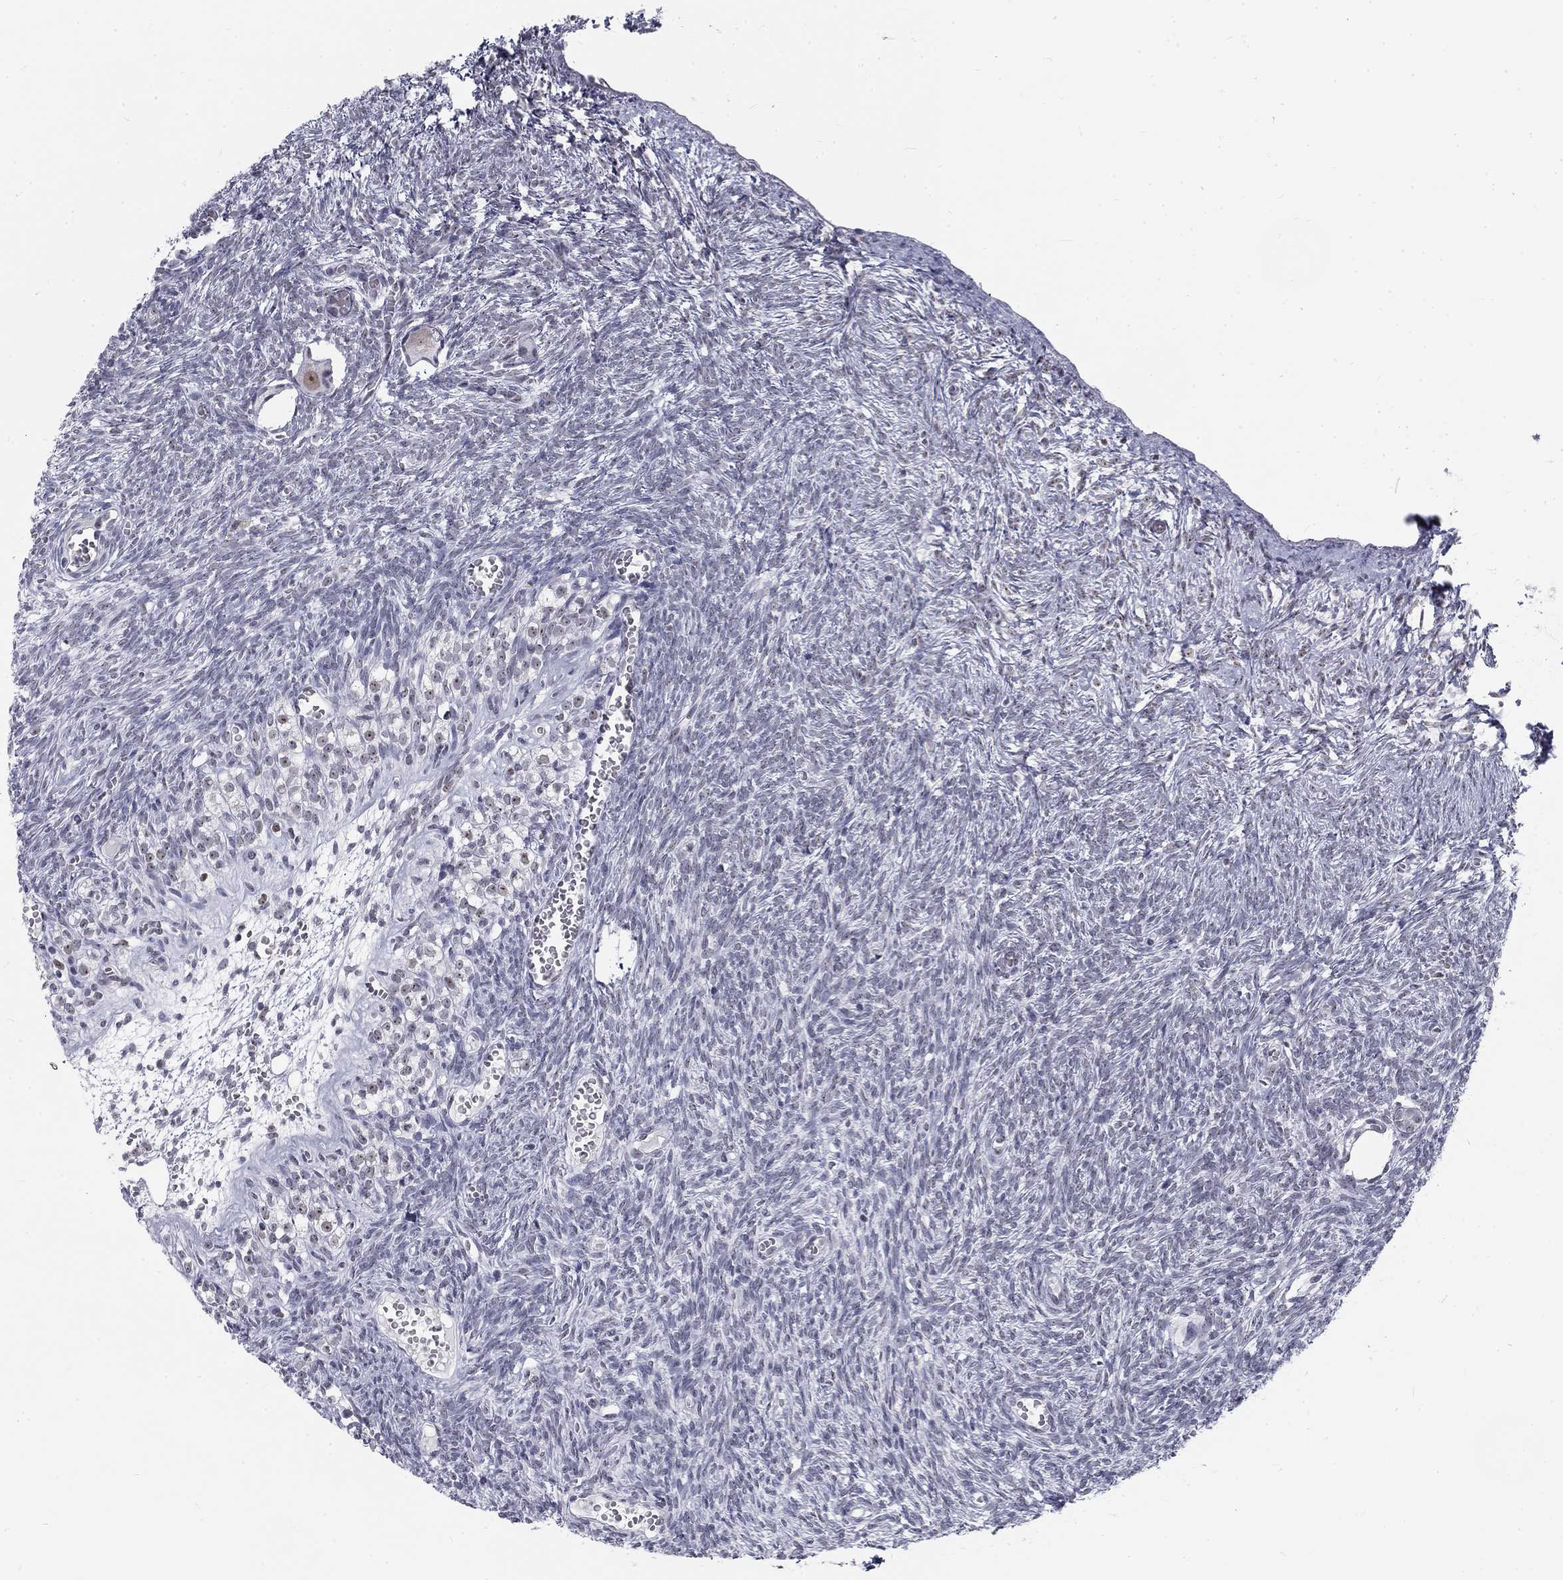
{"staining": {"intensity": "moderate", "quantity": "<25%", "location": "nuclear"}, "tissue": "ovary", "cell_type": "Follicle cells", "image_type": "normal", "snomed": [{"axis": "morphology", "description": "Normal tissue, NOS"}, {"axis": "topography", "description": "Ovary"}], "caption": "Follicle cells display moderate nuclear expression in about <25% of cells in normal ovary.", "gene": "SNORC", "patient": {"sex": "female", "age": 43}}